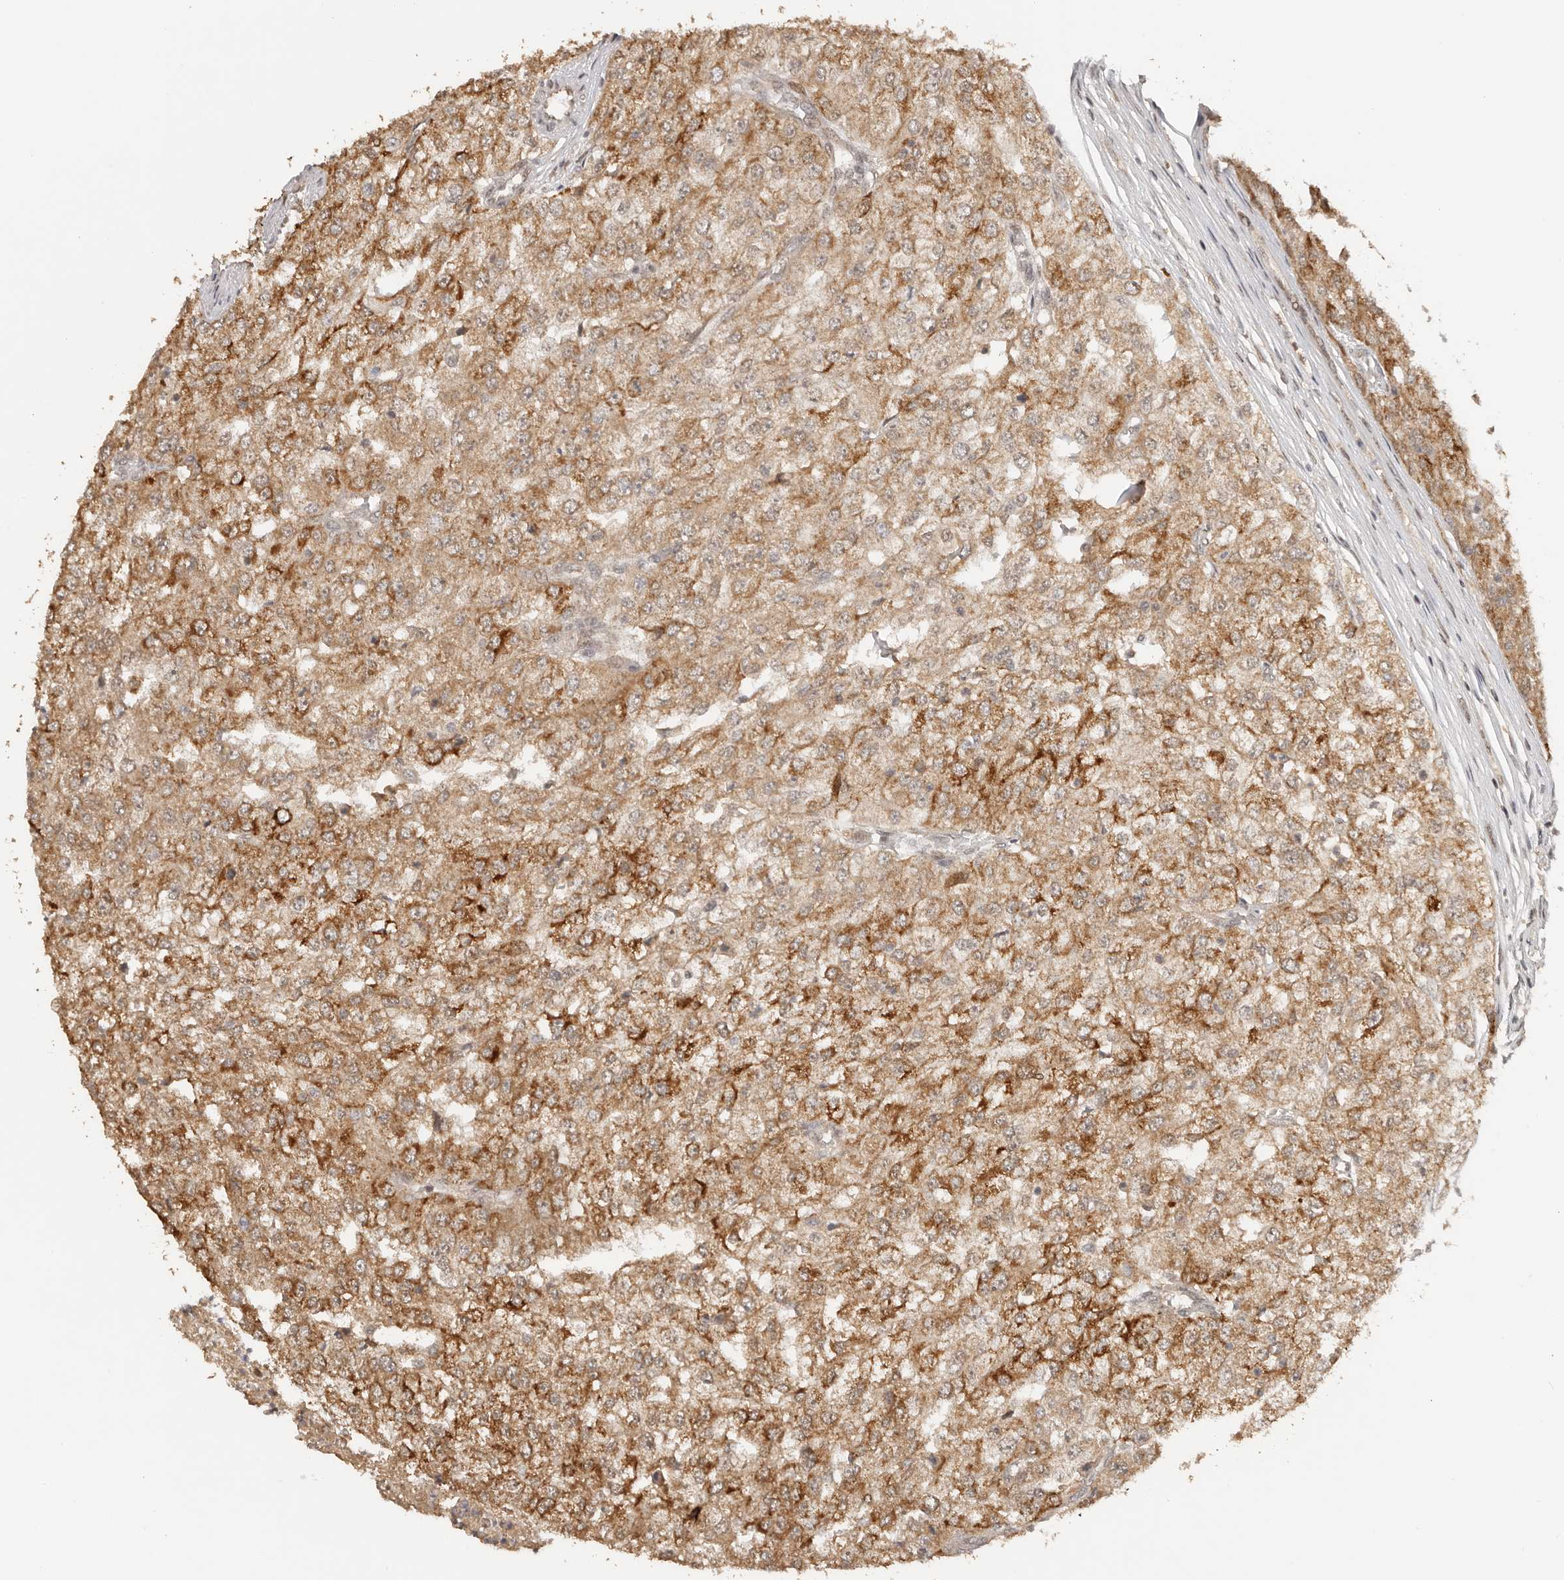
{"staining": {"intensity": "moderate", "quantity": ">75%", "location": "cytoplasmic/membranous"}, "tissue": "renal cancer", "cell_type": "Tumor cells", "image_type": "cancer", "snomed": [{"axis": "morphology", "description": "Adenocarcinoma, NOS"}, {"axis": "topography", "description": "Kidney"}], "caption": "Brown immunohistochemical staining in renal adenocarcinoma shows moderate cytoplasmic/membranous expression in about >75% of tumor cells. (Brightfield microscopy of DAB IHC at high magnification).", "gene": "SEC14L1", "patient": {"sex": "female", "age": 54}}